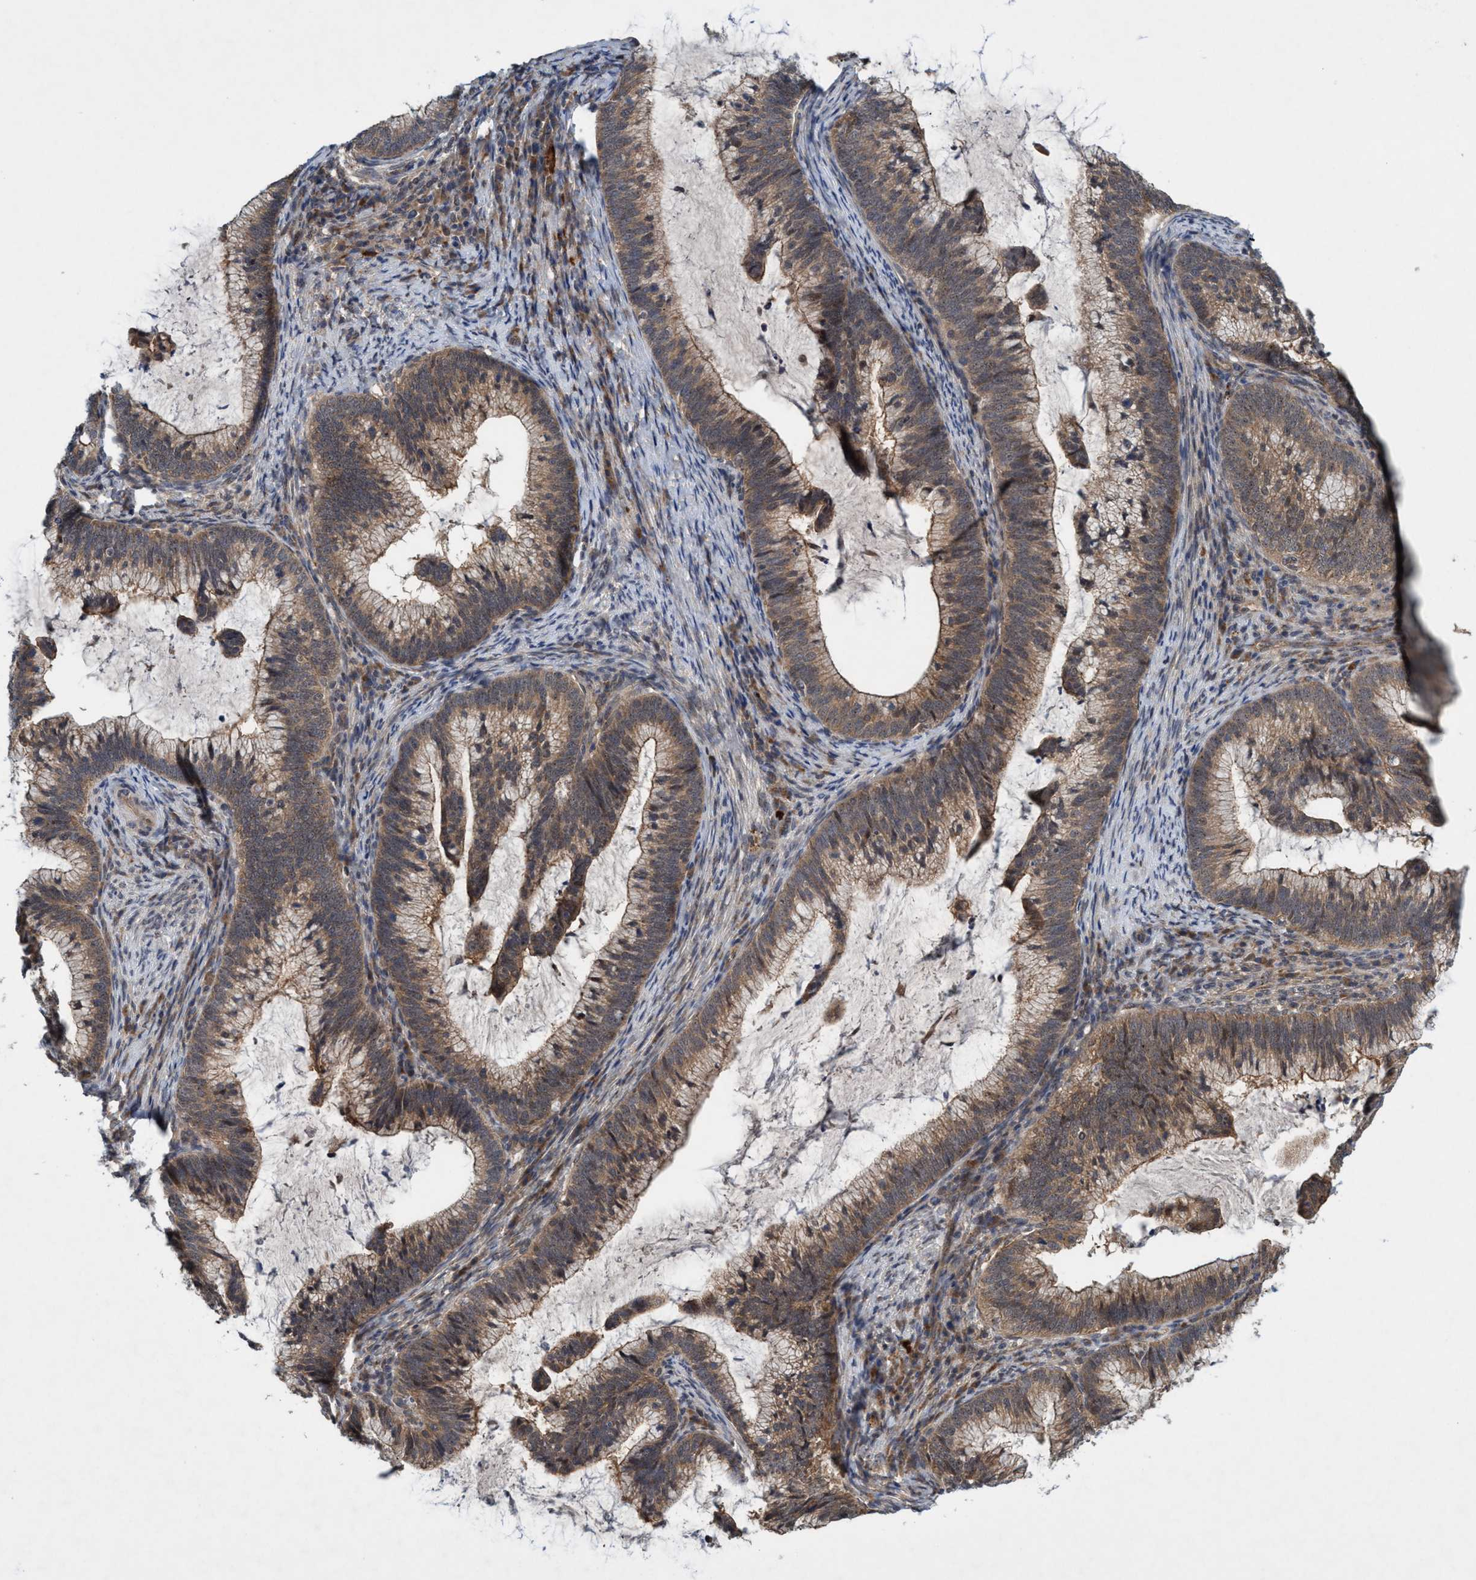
{"staining": {"intensity": "weak", "quantity": ">75%", "location": "cytoplasmic/membranous"}, "tissue": "cervical cancer", "cell_type": "Tumor cells", "image_type": "cancer", "snomed": [{"axis": "morphology", "description": "Adenocarcinoma, NOS"}, {"axis": "topography", "description": "Cervix"}], "caption": "Immunohistochemistry (DAB (3,3'-diaminobenzidine)) staining of cervical cancer shows weak cytoplasmic/membranous protein expression in approximately >75% of tumor cells. The protein of interest is stained brown, and the nuclei are stained in blue (DAB (3,3'-diaminobenzidine) IHC with brightfield microscopy, high magnification).", "gene": "TRIM65", "patient": {"sex": "female", "age": 36}}